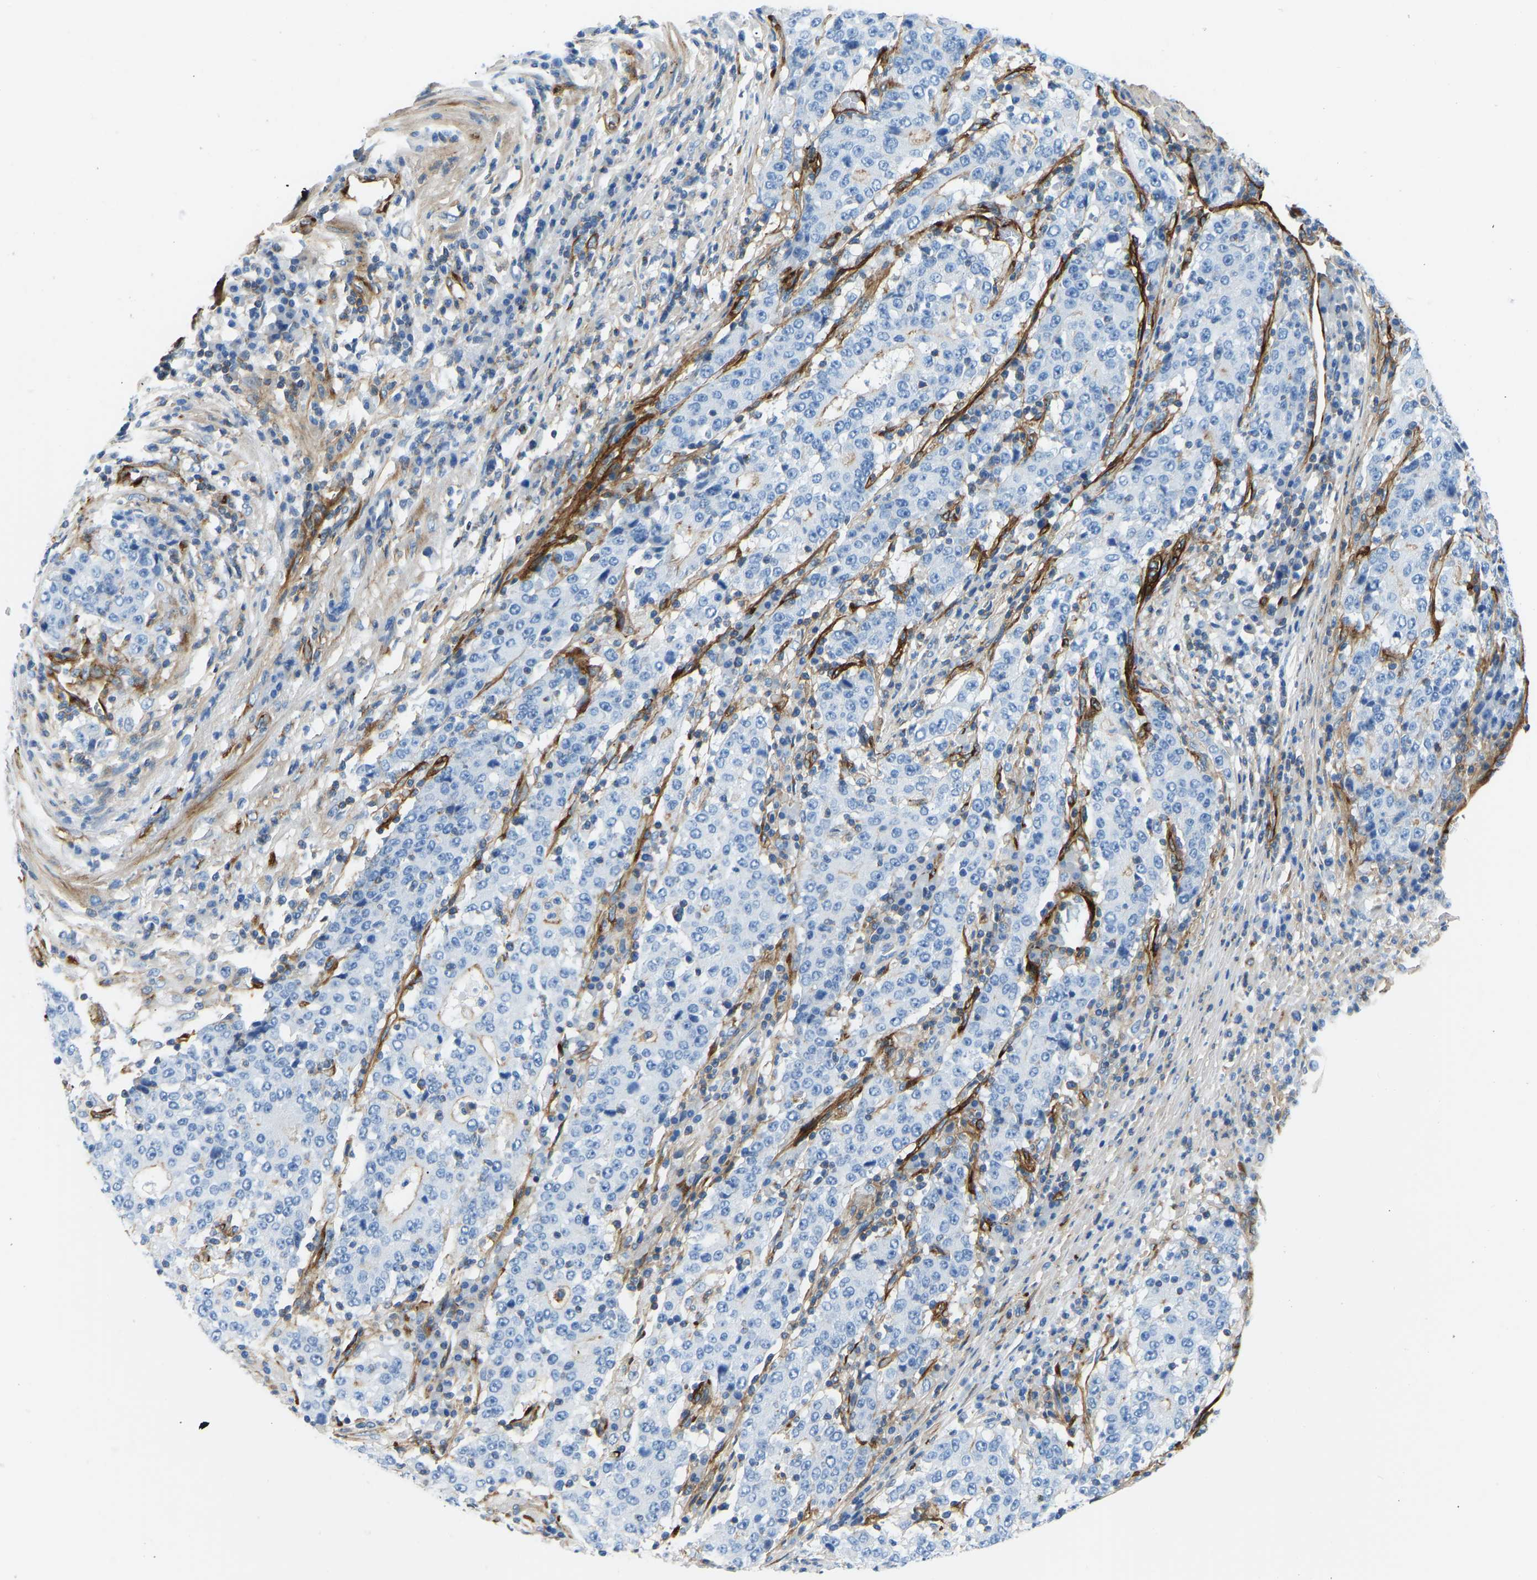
{"staining": {"intensity": "negative", "quantity": "none", "location": "none"}, "tissue": "stomach cancer", "cell_type": "Tumor cells", "image_type": "cancer", "snomed": [{"axis": "morphology", "description": "Adenocarcinoma, NOS"}, {"axis": "topography", "description": "Stomach"}], "caption": "Histopathology image shows no protein expression in tumor cells of stomach cancer (adenocarcinoma) tissue.", "gene": "COL15A1", "patient": {"sex": "male", "age": 59}}